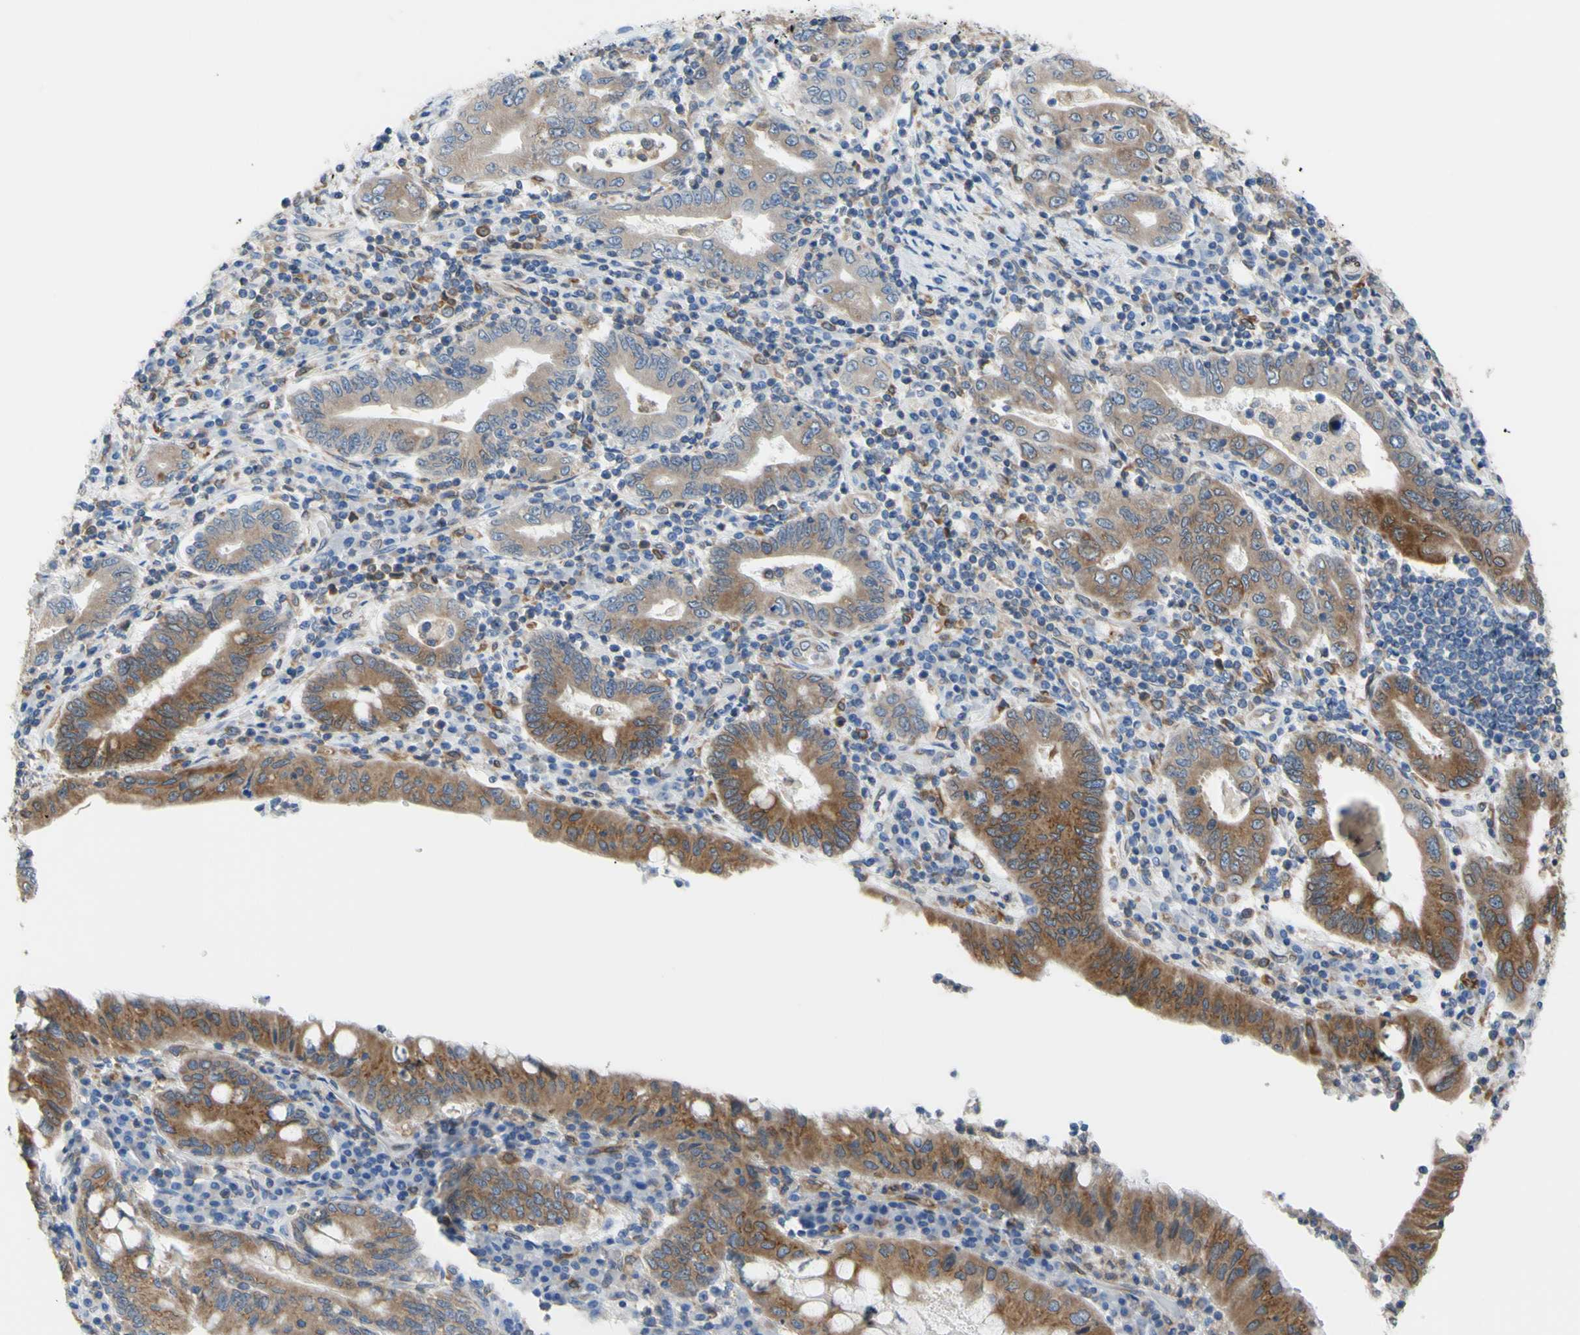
{"staining": {"intensity": "moderate", "quantity": ">75%", "location": "cytoplasmic/membranous"}, "tissue": "stomach cancer", "cell_type": "Tumor cells", "image_type": "cancer", "snomed": [{"axis": "morphology", "description": "Normal tissue, NOS"}, {"axis": "morphology", "description": "Adenocarcinoma, NOS"}, {"axis": "topography", "description": "Esophagus"}, {"axis": "topography", "description": "Stomach, upper"}, {"axis": "topography", "description": "Peripheral nerve tissue"}], "caption": "The immunohistochemical stain labels moderate cytoplasmic/membranous expression in tumor cells of stomach adenocarcinoma tissue. (DAB (3,3'-diaminobenzidine) = brown stain, brightfield microscopy at high magnification).", "gene": "MGST2", "patient": {"sex": "male", "age": 62}}